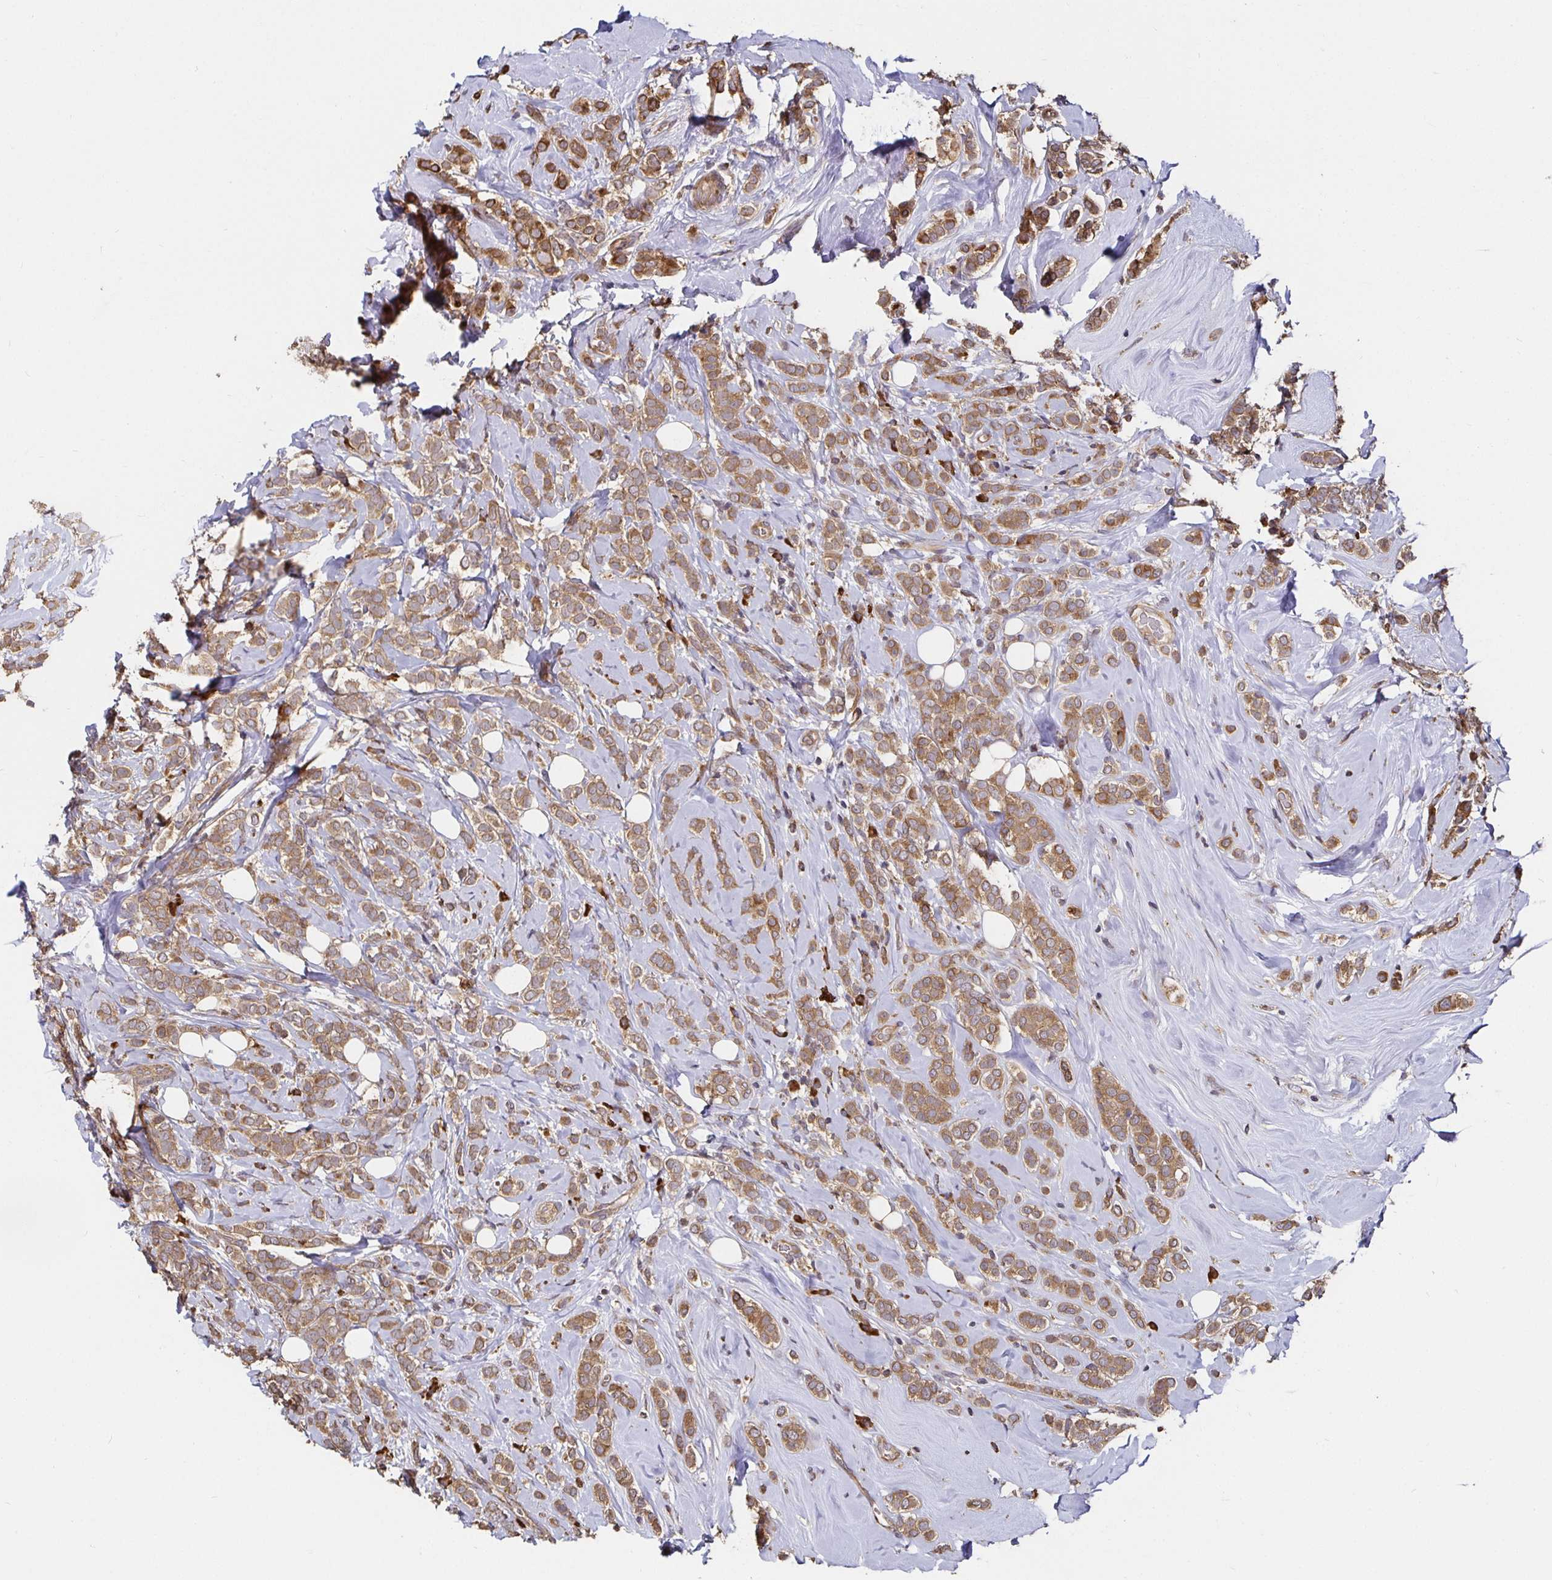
{"staining": {"intensity": "moderate", "quantity": ">75%", "location": "cytoplasmic/membranous"}, "tissue": "breast cancer", "cell_type": "Tumor cells", "image_type": "cancer", "snomed": [{"axis": "morphology", "description": "Lobular carcinoma"}, {"axis": "topography", "description": "Breast"}], "caption": "Immunohistochemistry photomicrograph of human breast cancer stained for a protein (brown), which exhibits medium levels of moderate cytoplasmic/membranous expression in about >75% of tumor cells.", "gene": "MLST8", "patient": {"sex": "female", "age": 49}}